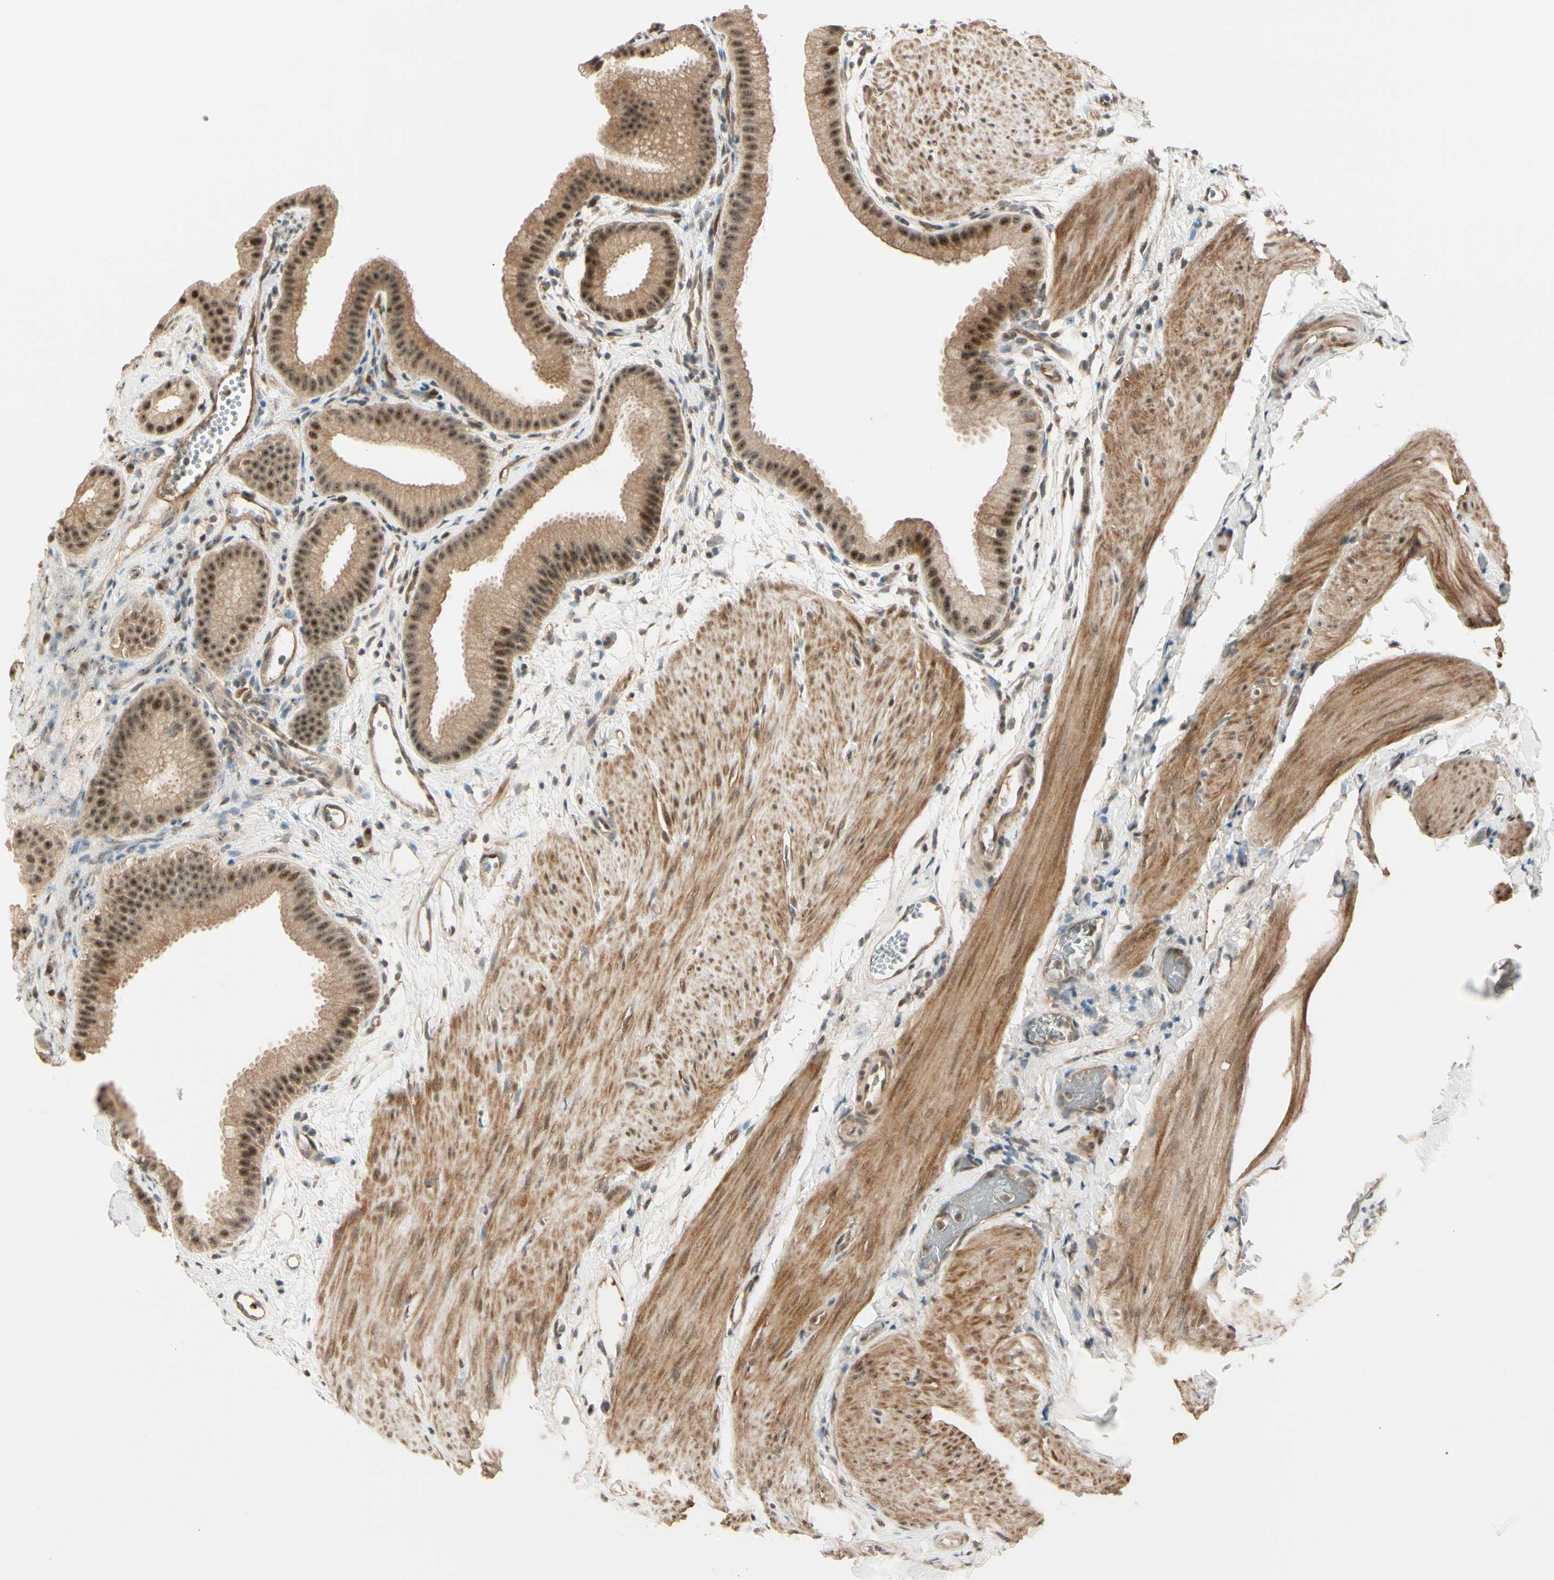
{"staining": {"intensity": "moderate", "quantity": ">75%", "location": "cytoplasmic/membranous,nuclear"}, "tissue": "gallbladder", "cell_type": "Glandular cells", "image_type": "normal", "snomed": [{"axis": "morphology", "description": "Normal tissue, NOS"}, {"axis": "topography", "description": "Gallbladder"}], "caption": "This is a micrograph of immunohistochemistry (IHC) staining of normal gallbladder, which shows moderate staining in the cytoplasmic/membranous,nuclear of glandular cells.", "gene": "MCPH1", "patient": {"sex": "female", "age": 64}}